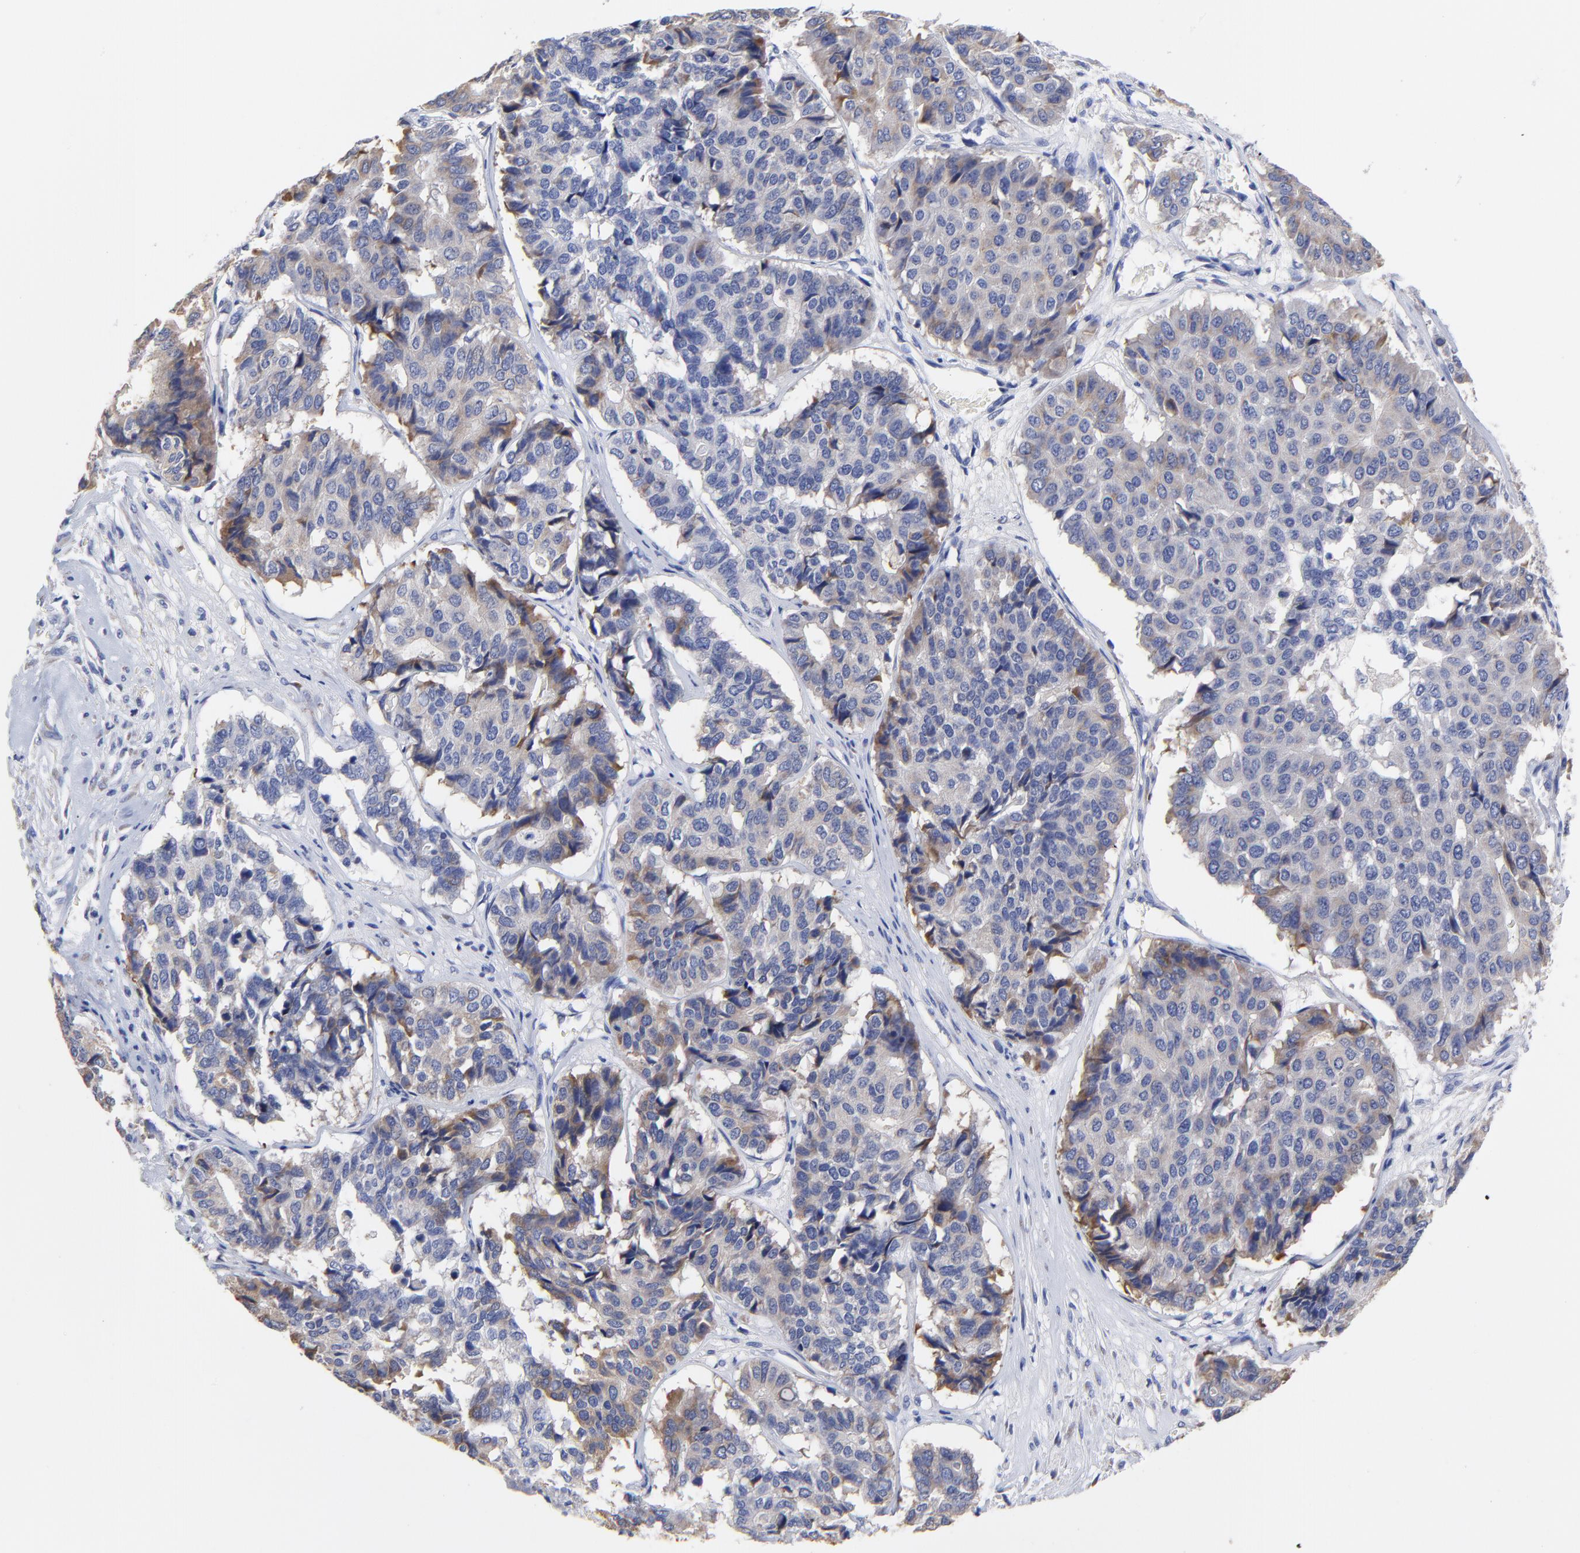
{"staining": {"intensity": "moderate", "quantity": "<25%", "location": "cytoplasmic/membranous"}, "tissue": "pancreatic cancer", "cell_type": "Tumor cells", "image_type": "cancer", "snomed": [{"axis": "morphology", "description": "Adenocarcinoma, NOS"}, {"axis": "topography", "description": "Pancreas"}], "caption": "An immunohistochemistry image of tumor tissue is shown. Protein staining in brown highlights moderate cytoplasmic/membranous positivity in pancreatic adenocarcinoma within tumor cells.", "gene": "LAX1", "patient": {"sex": "male", "age": 50}}